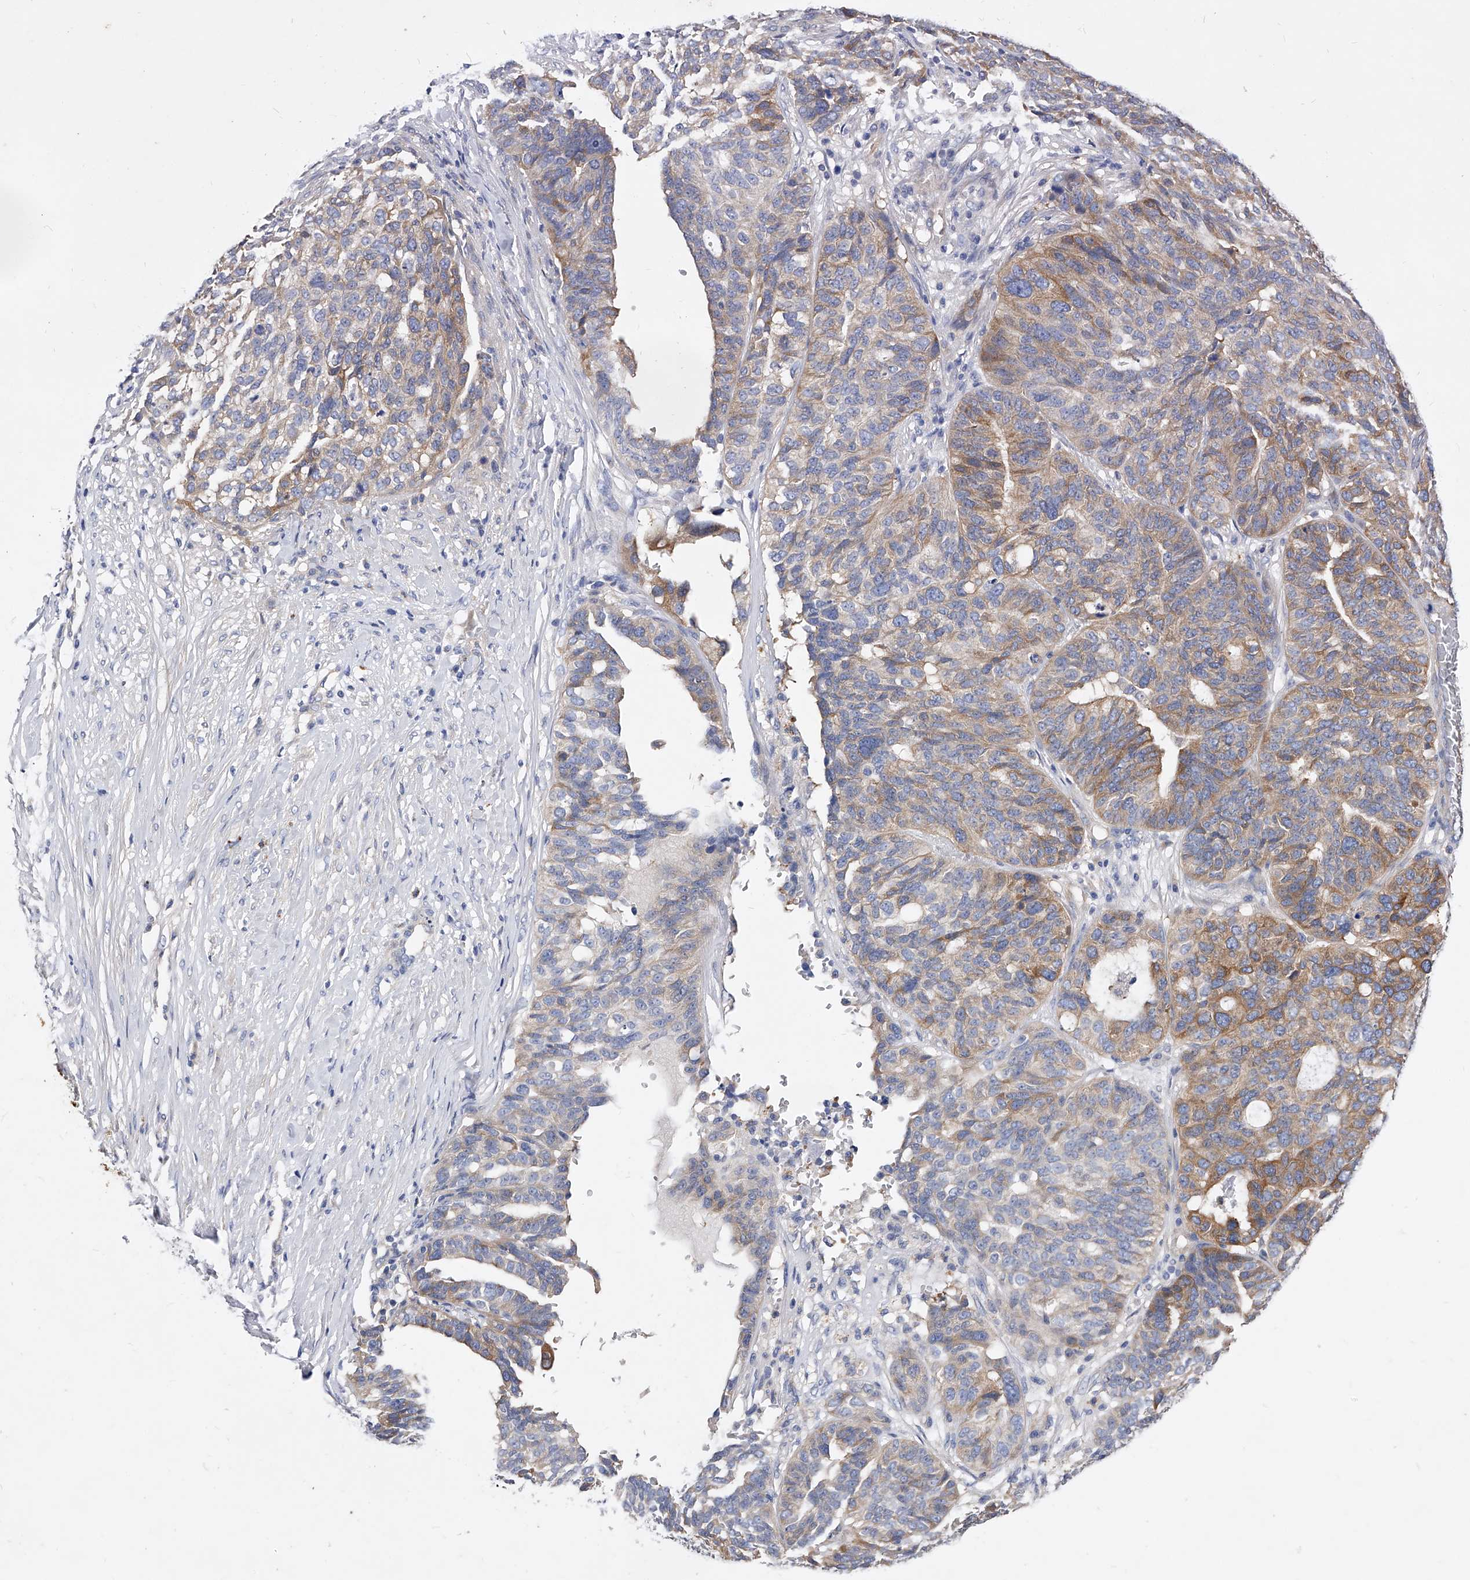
{"staining": {"intensity": "moderate", "quantity": "25%-75%", "location": "cytoplasmic/membranous"}, "tissue": "ovarian cancer", "cell_type": "Tumor cells", "image_type": "cancer", "snomed": [{"axis": "morphology", "description": "Cystadenocarcinoma, serous, NOS"}, {"axis": "topography", "description": "Ovary"}], "caption": "This is an image of IHC staining of ovarian cancer, which shows moderate staining in the cytoplasmic/membranous of tumor cells.", "gene": "PPP5C", "patient": {"sex": "female", "age": 59}}